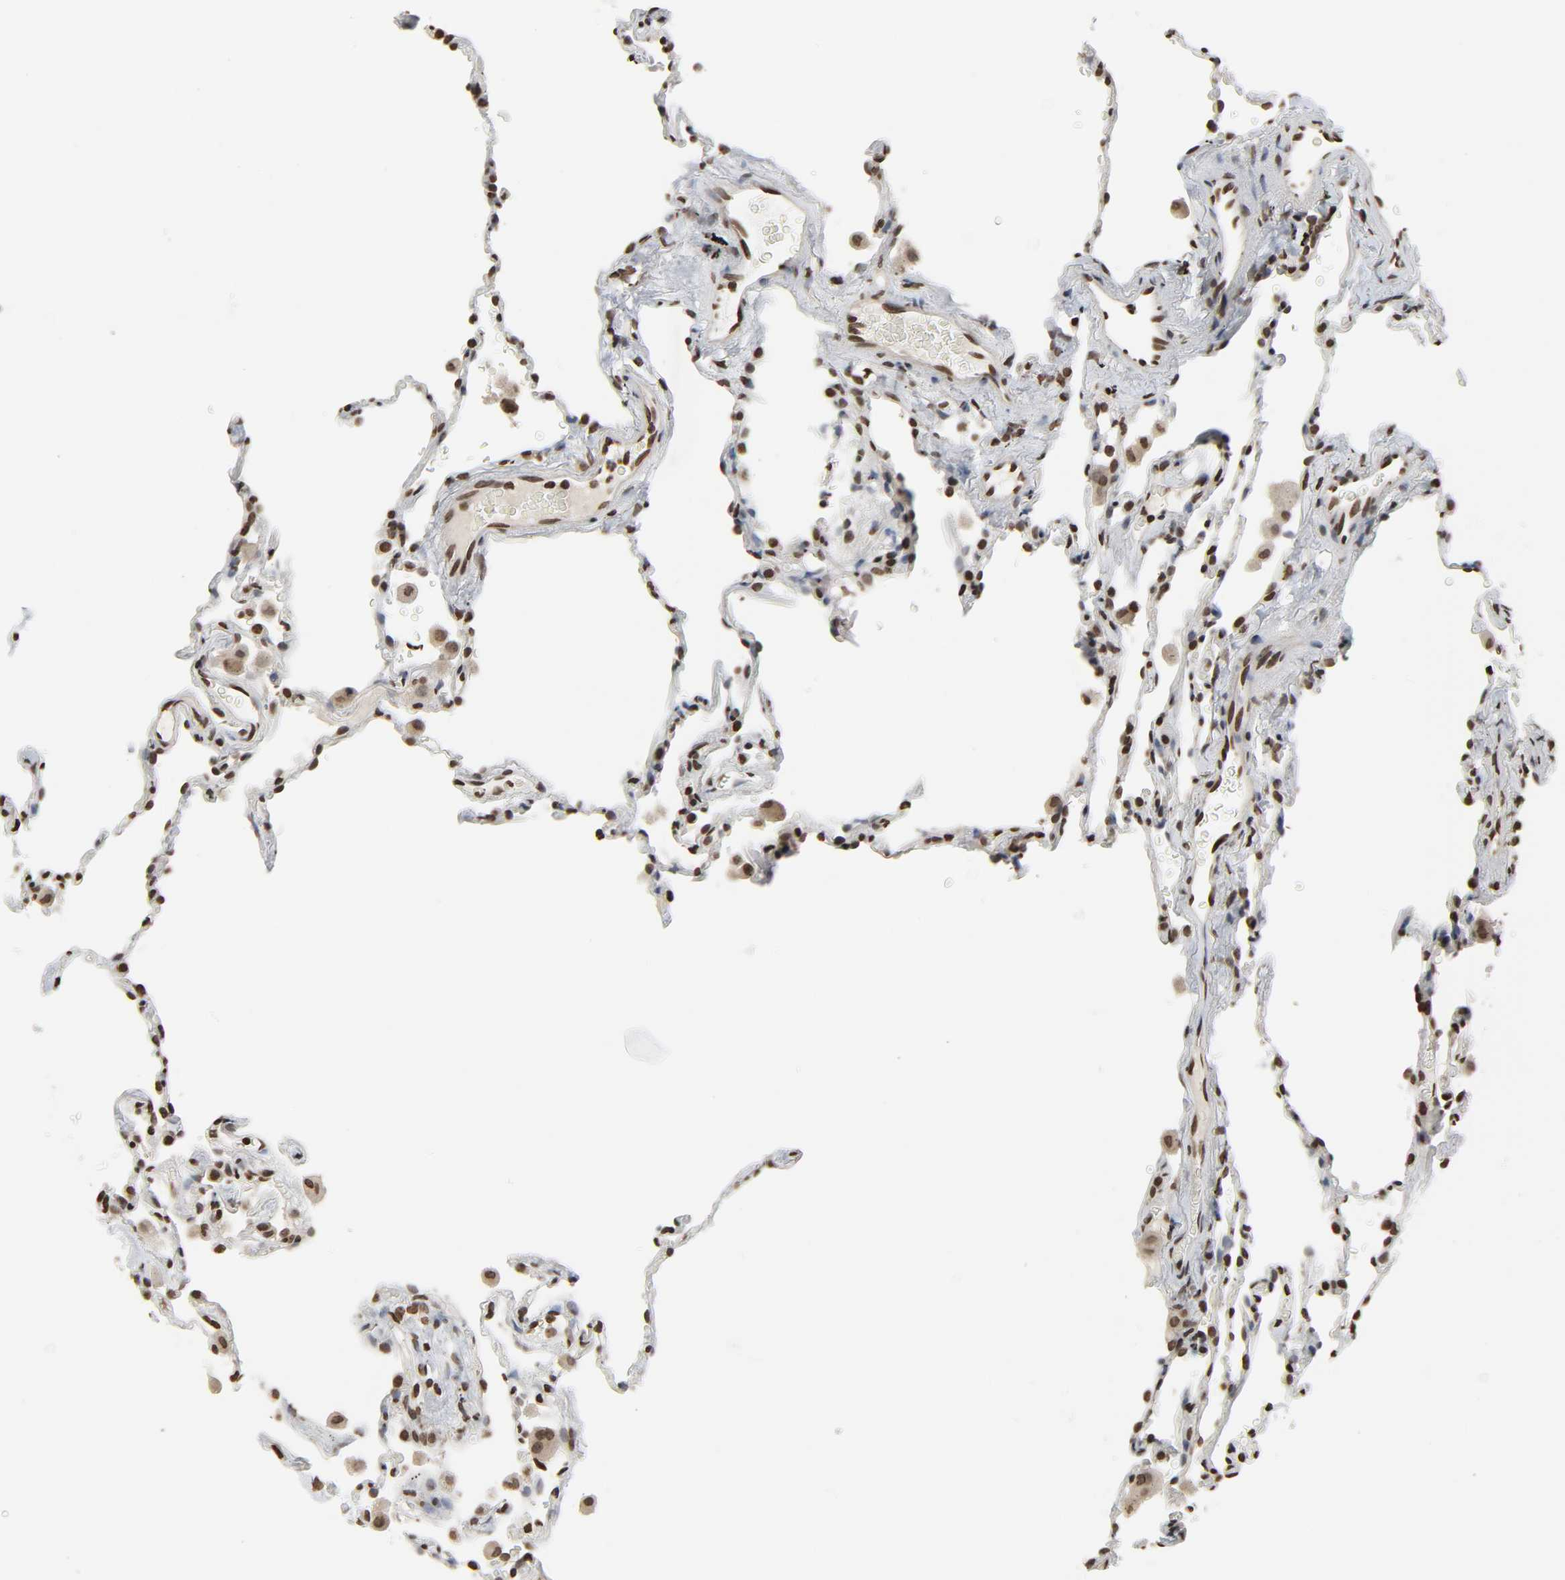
{"staining": {"intensity": "strong", "quantity": ">75%", "location": "nuclear"}, "tissue": "lung", "cell_type": "Alveolar cells", "image_type": "normal", "snomed": [{"axis": "morphology", "description": "Normal tissue, NOS"}, {"axis": "morphology", "description": "Soft tissue tumor metastatic"}, {"axis": "topography", "description": "Lung"}], "caption": "Immunohistochemical staining of benign human lung reveals high levels of strong nuclear expression in about >75% of alveolar cells.", "gene": "ELAVL1", "patient": {"sex": "male", "age": 59}}